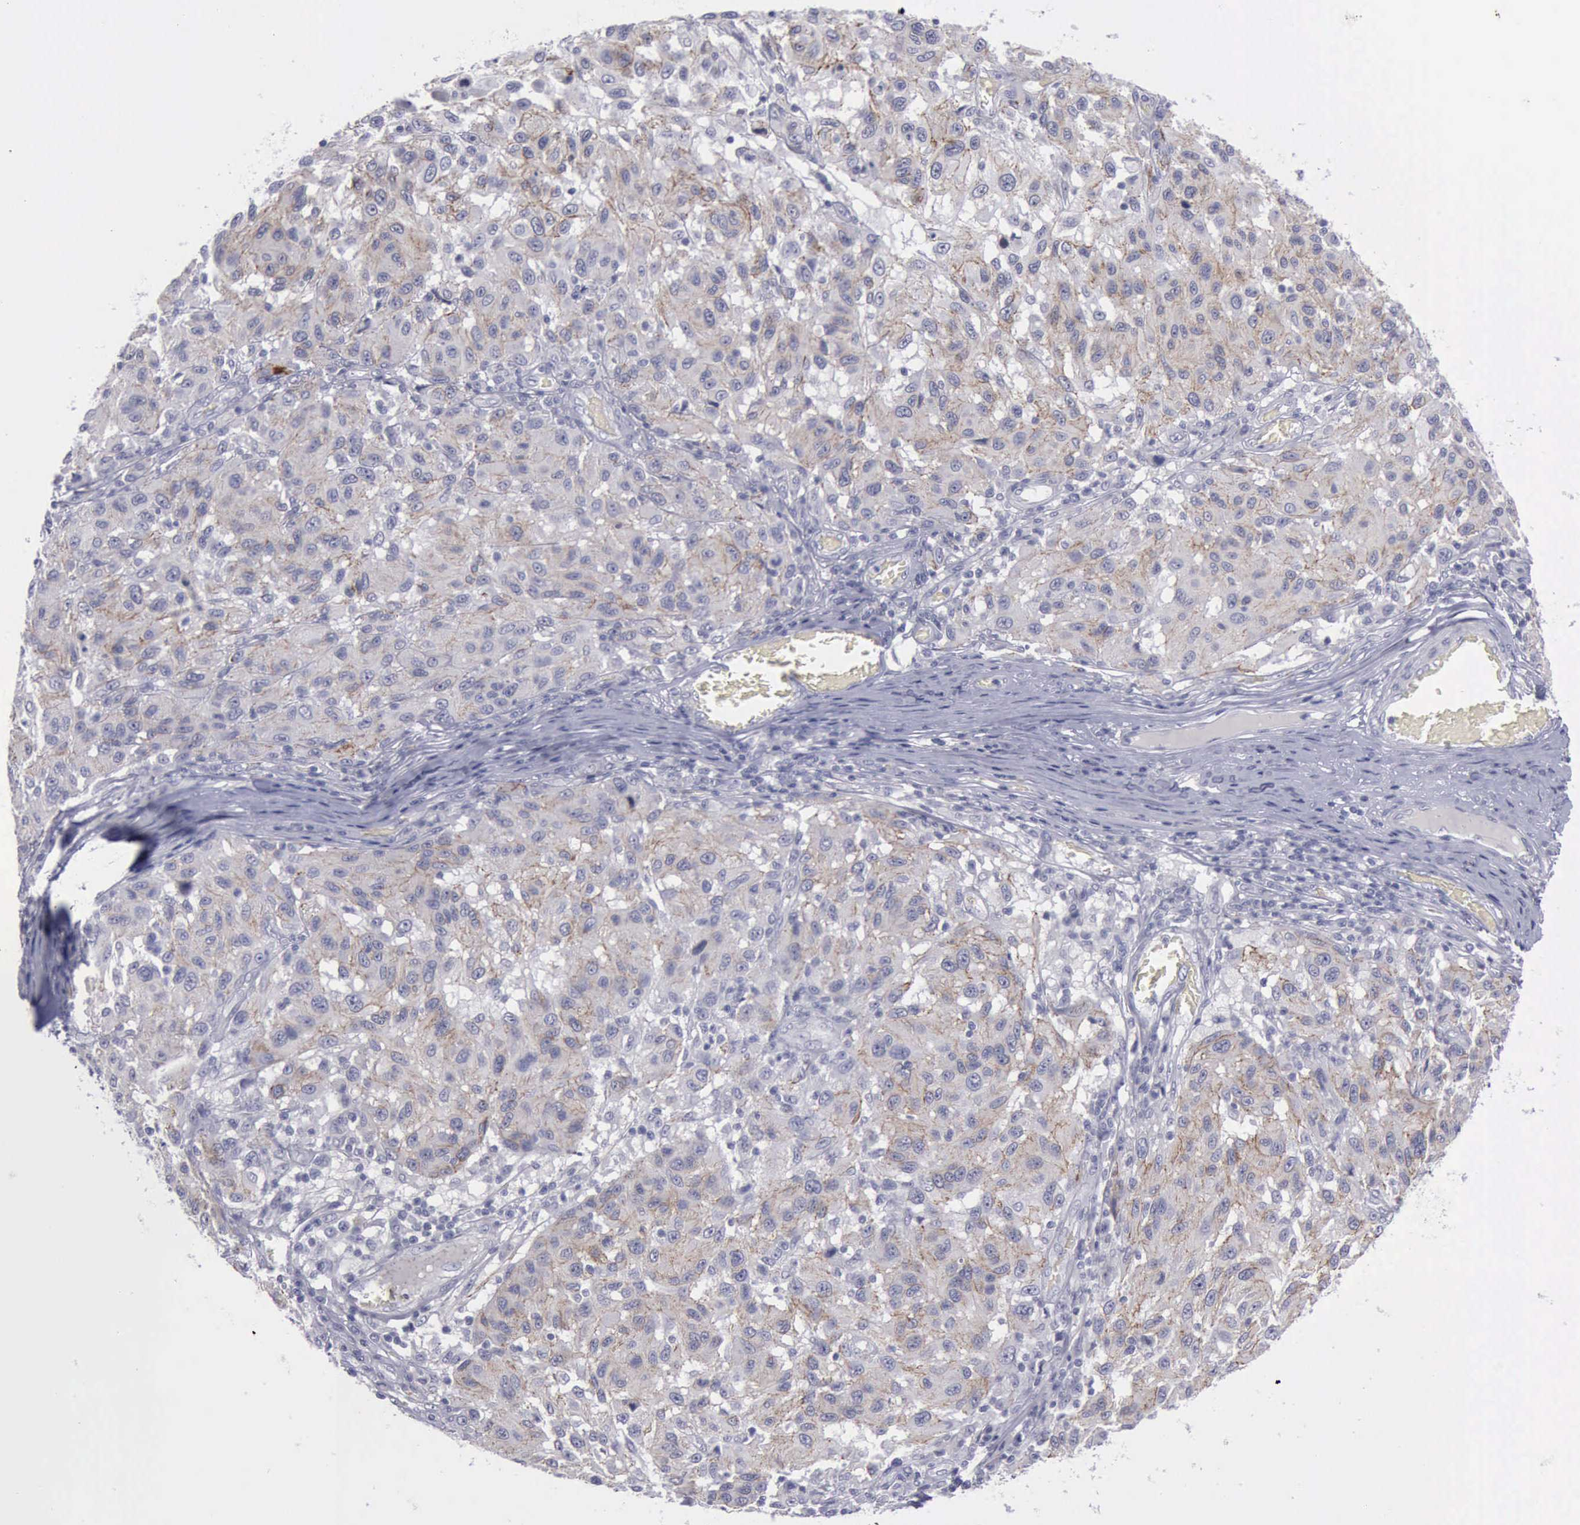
{"staining": {"intensity": "weak", "quantity": "<25%", "location": "cytoplasmic/membranous"}, "tissue": "melanoma", "cell_type": "Tumor cells", "image_type": "cancer", "snomed": [{"axis": "morphology", "description": "Malignant melanoma, NOS"}, {"axis": "topography", "description": "Skin"}], "caption": "Immunohistochemical staining of malignant melanoma exhibits no significant expression in tumor cells. The staining is performed using DAB (3,3'-diaminobenzidine) brown chromogen with nuclei counter-stained in using hematoxylin.", "gene": "CDH2", "patient": {"sex": "female", "age": 77}}